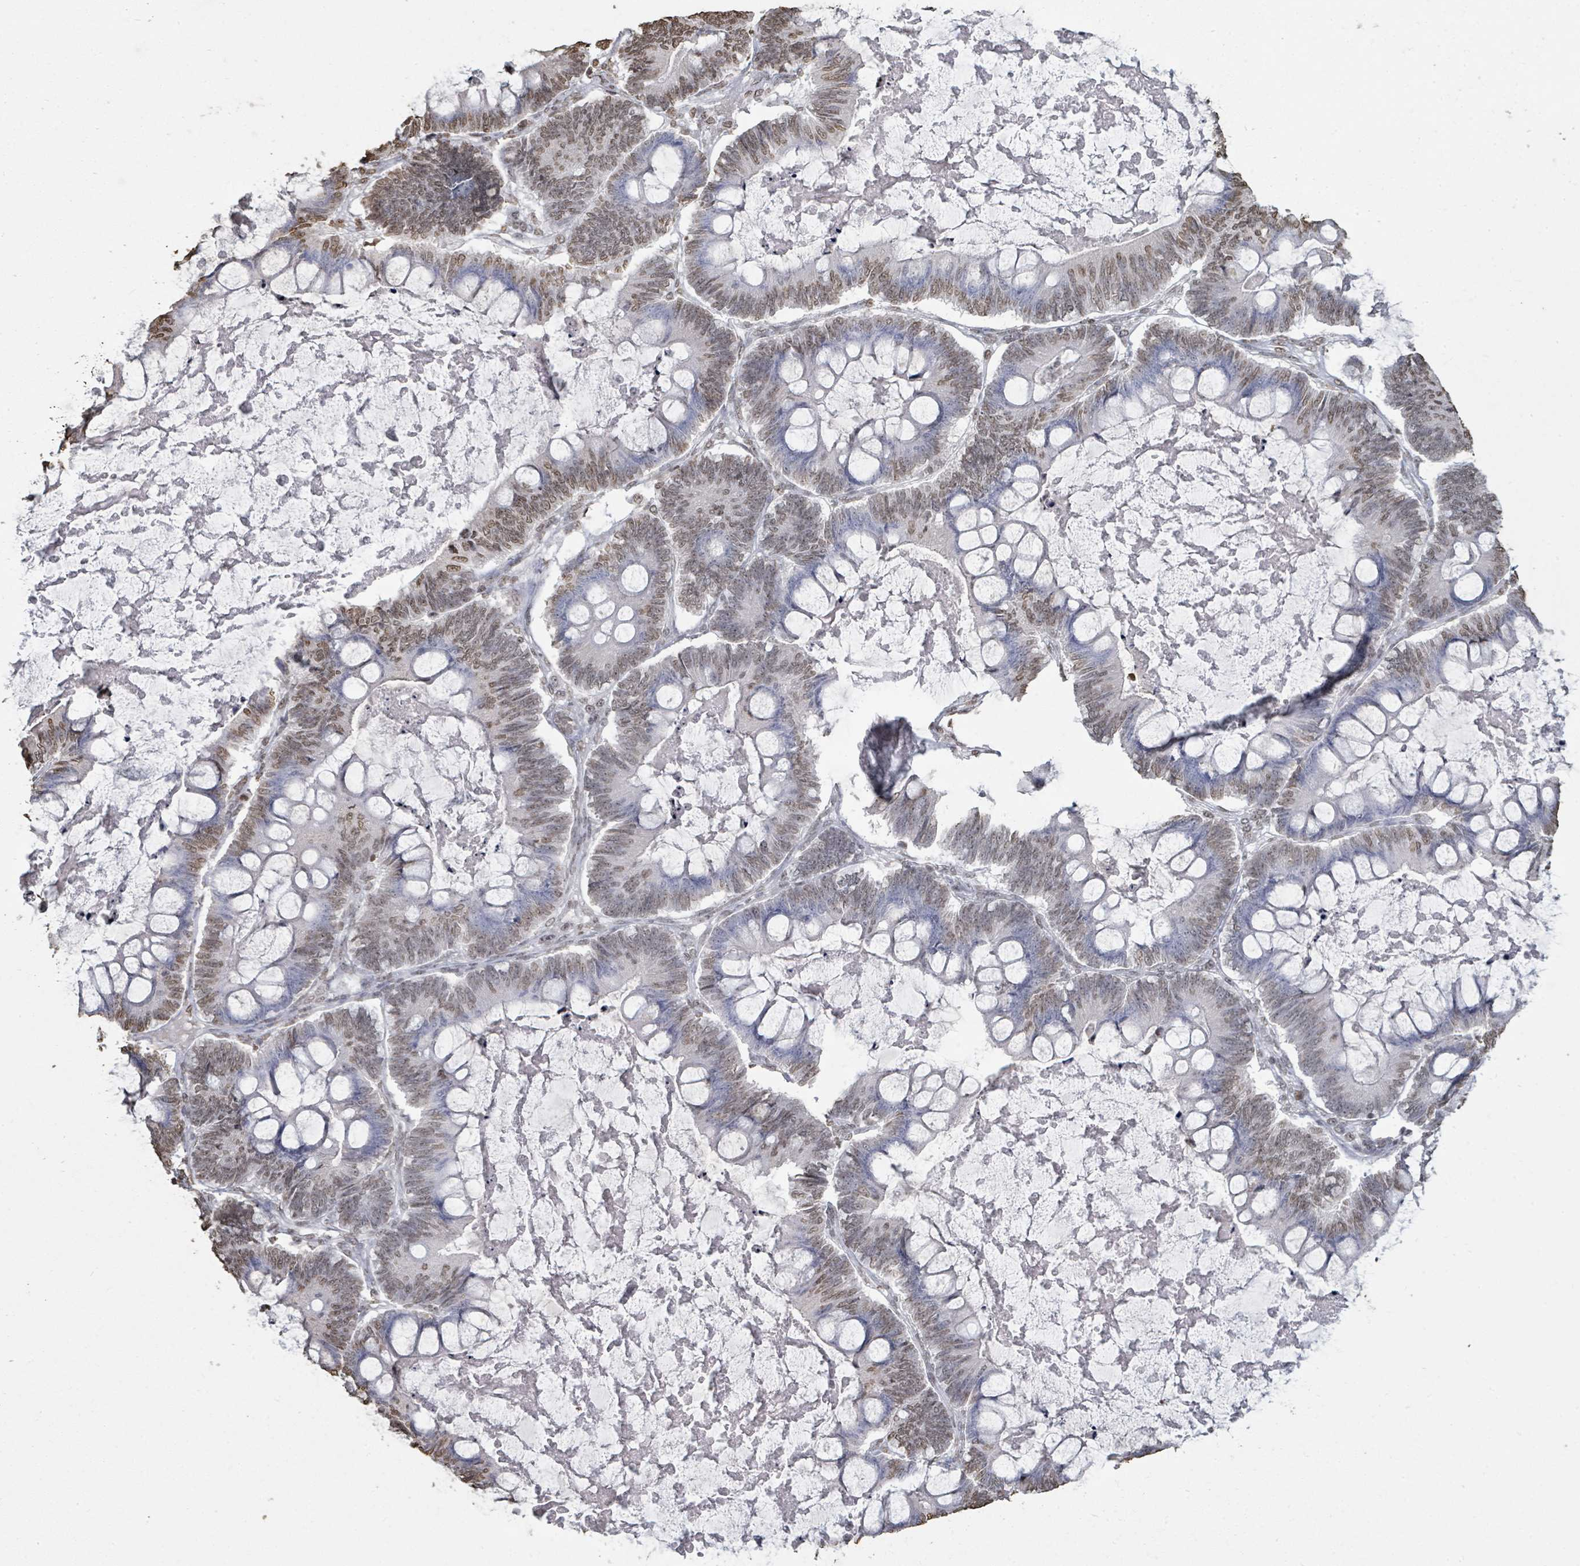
{"staining": {"intensity": "moderate", "quantity": "25%-75%", "location": "nuclear"}, "tissue": "ovarian cancer", "cell_type": "Tumor cells", "image_type": "cancer", "snomed": [{"axis": "morphology", "description": "Cystadenocarcinoma, mucinous, NOS"}, {"axis": "topography", "description": "Ovary"}], "caption": "A high-resolution histopathology image shows immunohistochemistry (IHC) staining of mucinous cystadenocarcinoma (ovarian), which shows moderate nuclear staining in about 25%-75% of tumor cells.", "gene": "MRPS12", "patient": {"sex": "female", "age": 61}}